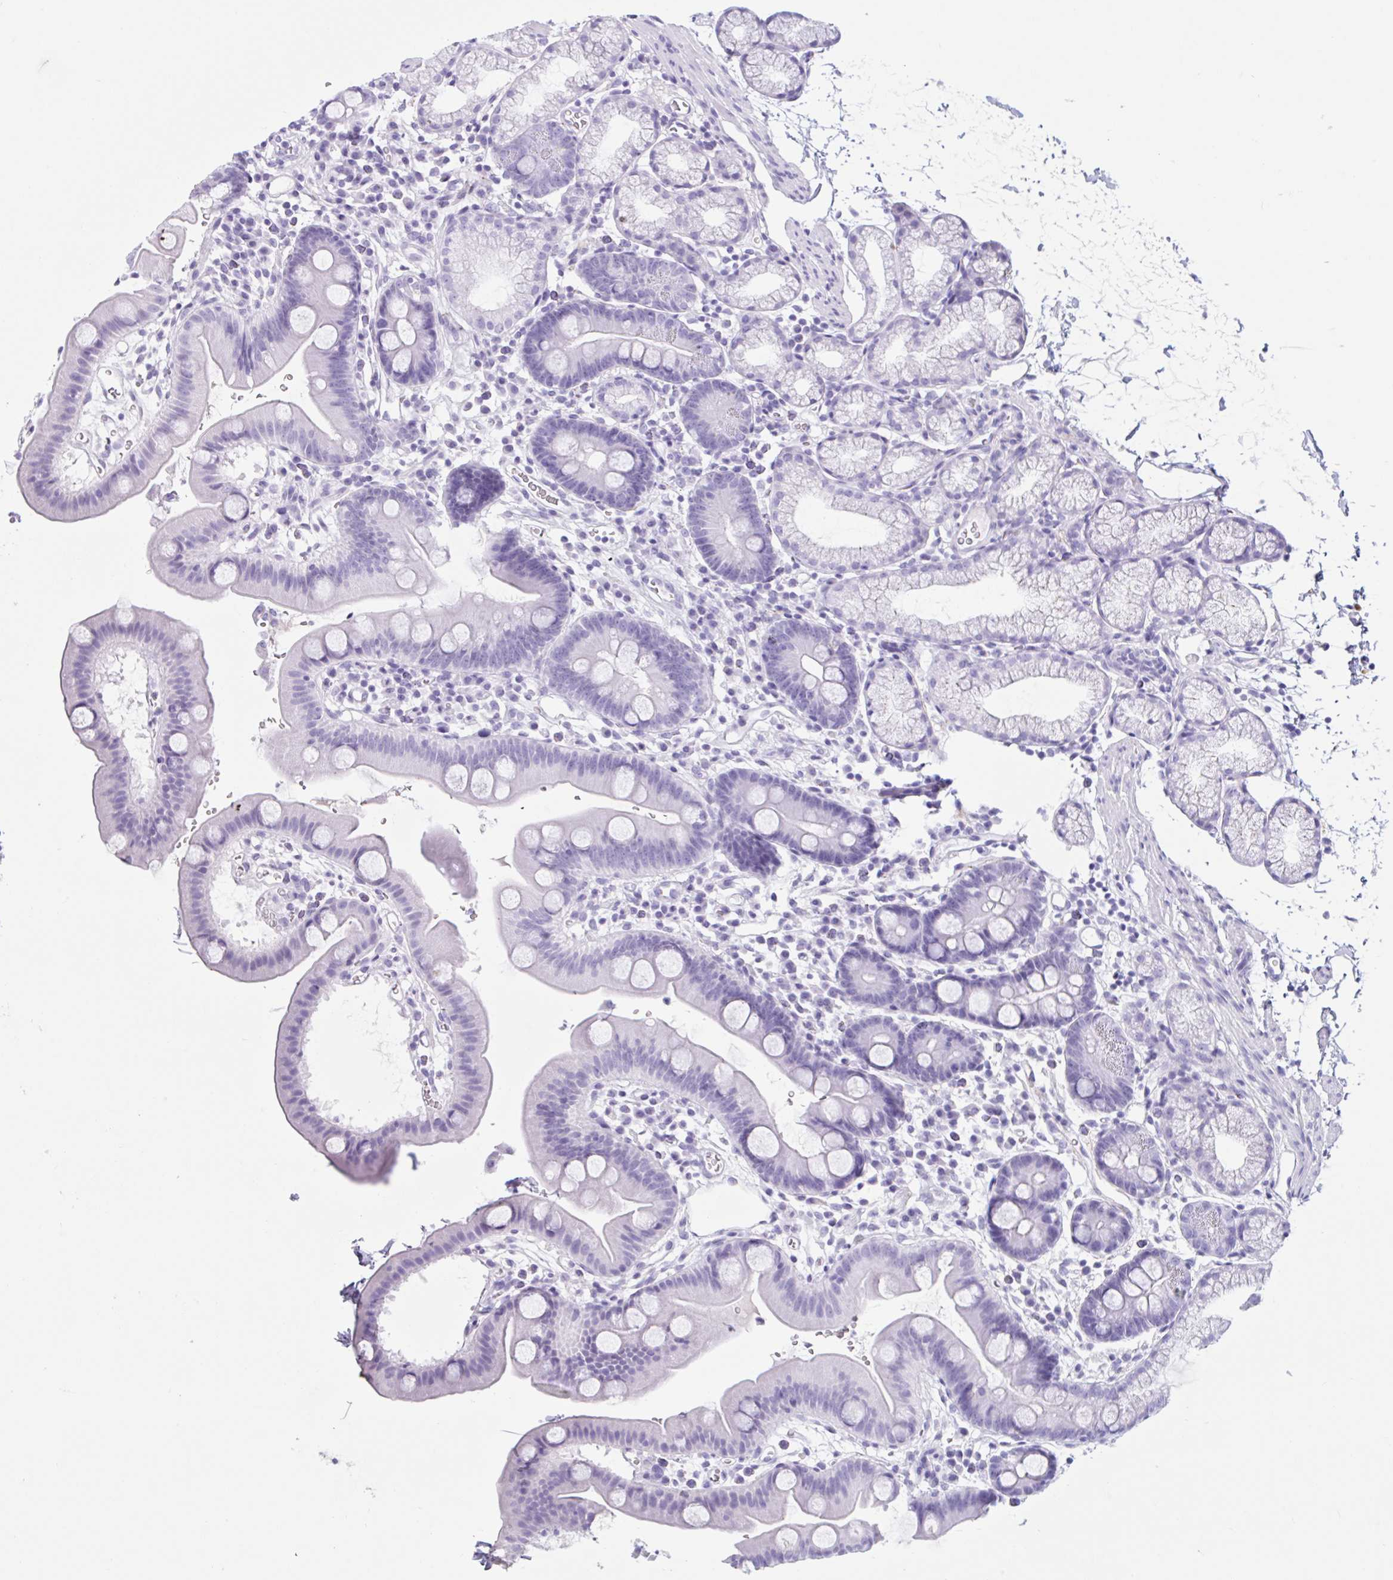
{"staining": {"intensity": "negative", "quantity": "none", "location": "none"}, "tissue": "duodenum", "cell_type": "Glandular cells", "image_type": "normal", "snomed": [{"axis": "morphology", "description": "Normal tissue, NOS"}, {"axis": "topography", "description": "Duodenum"}], "caption": "There is no significant positivity in glandular cells of duodenum. Nuclei are stained in blue.", "gene": "MRGPRG", "patient": {"sex": "male", "age": 59}}